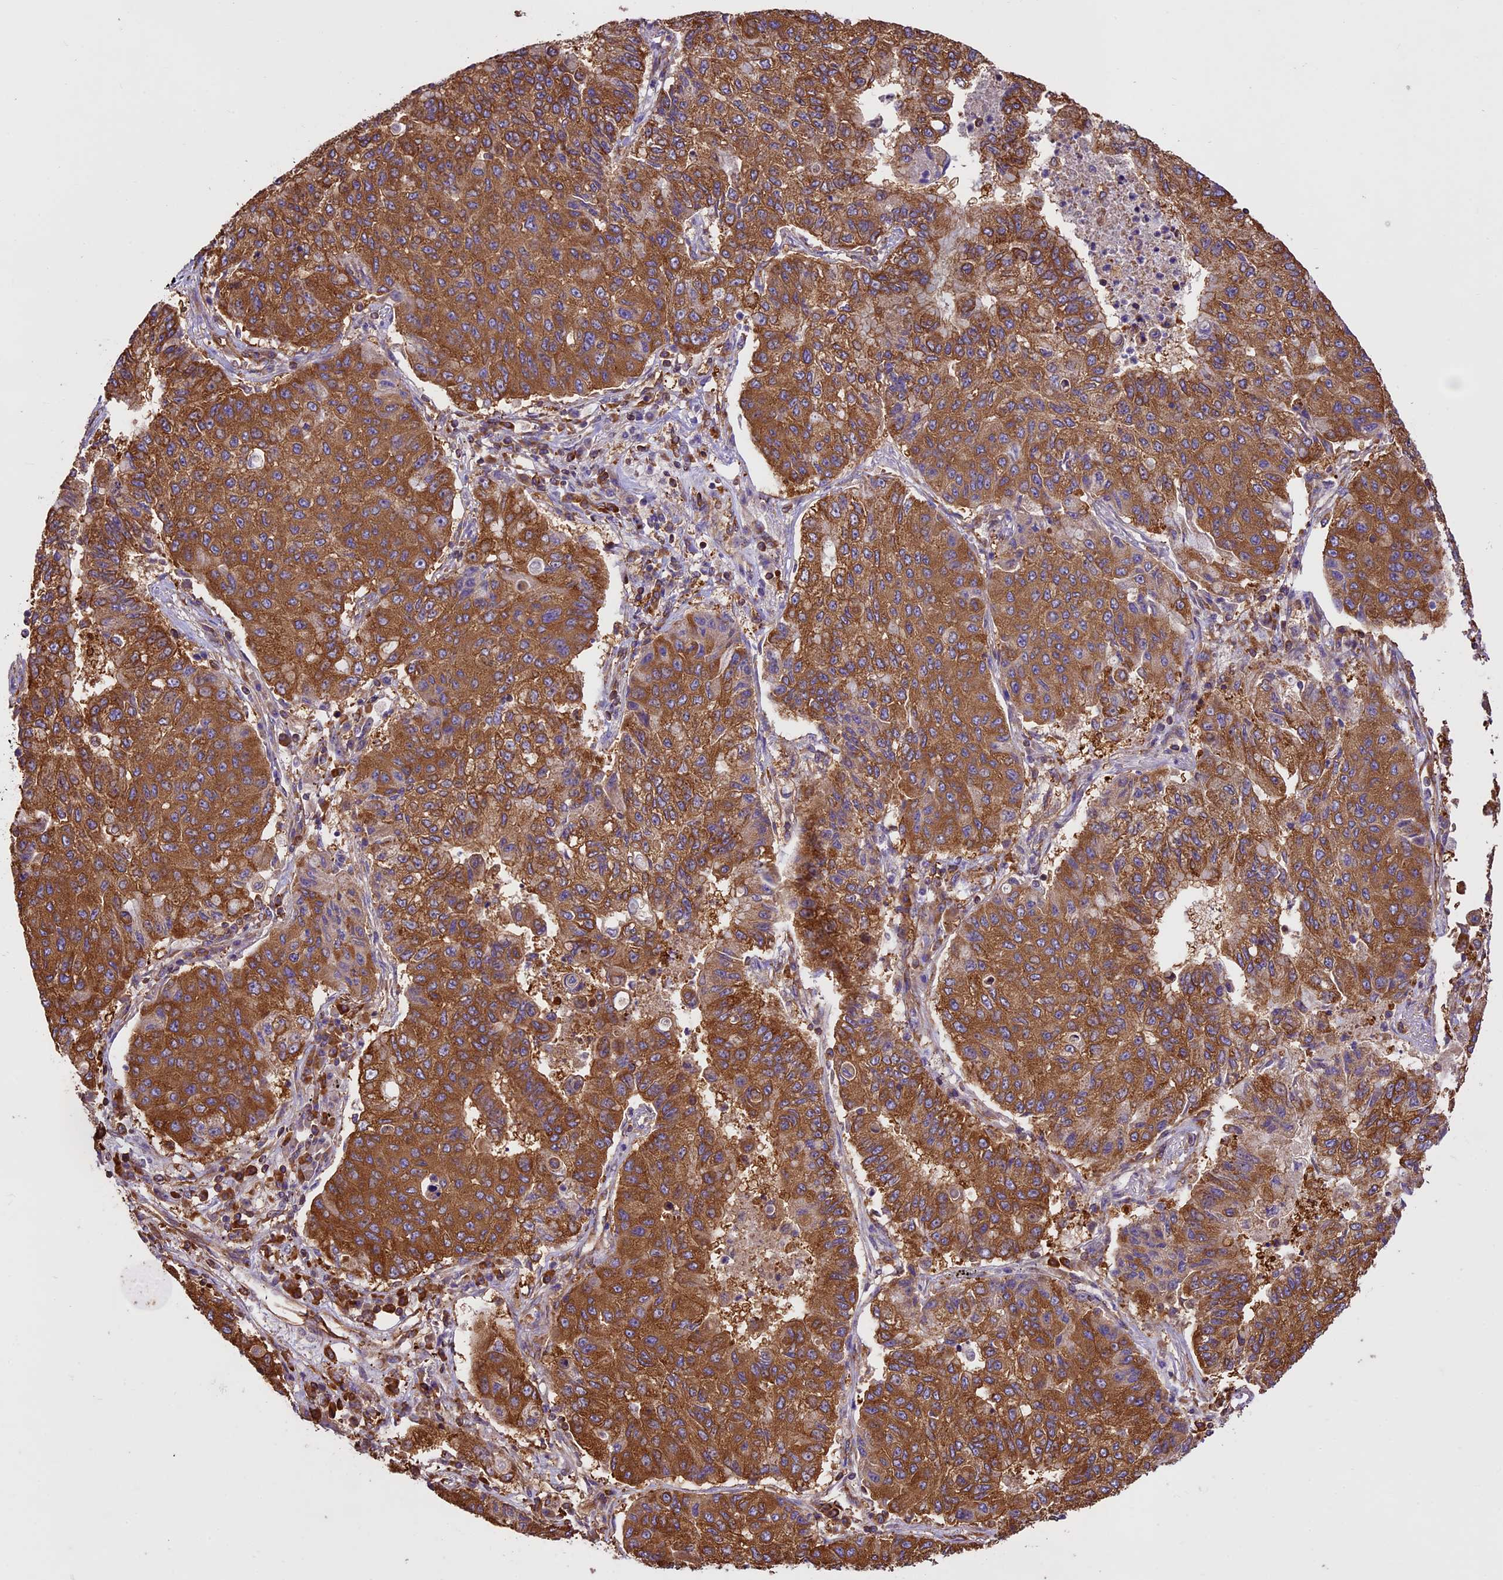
{"staining": {"intensity": "strong", "quantity": ">75%", "location": "cytoplasmic/membranous"}, "tissue": "lung cancer", "cell_type": "Tumor cells", "image_type": "cancer", "snomed": [{"axis": "morphology", "description": "Squamous cell carcinoma, NOS"}, {"axis": "topography", "description": "Lung"}], "caption": "Immunohistochemical staining of lung cancer demonstrates high levels of strong cytoplasmic/membranous protein staining in approximately >75% of tumor cells.", "gene": "KARS1", "patient": {"sex": "male", "age": 74}}